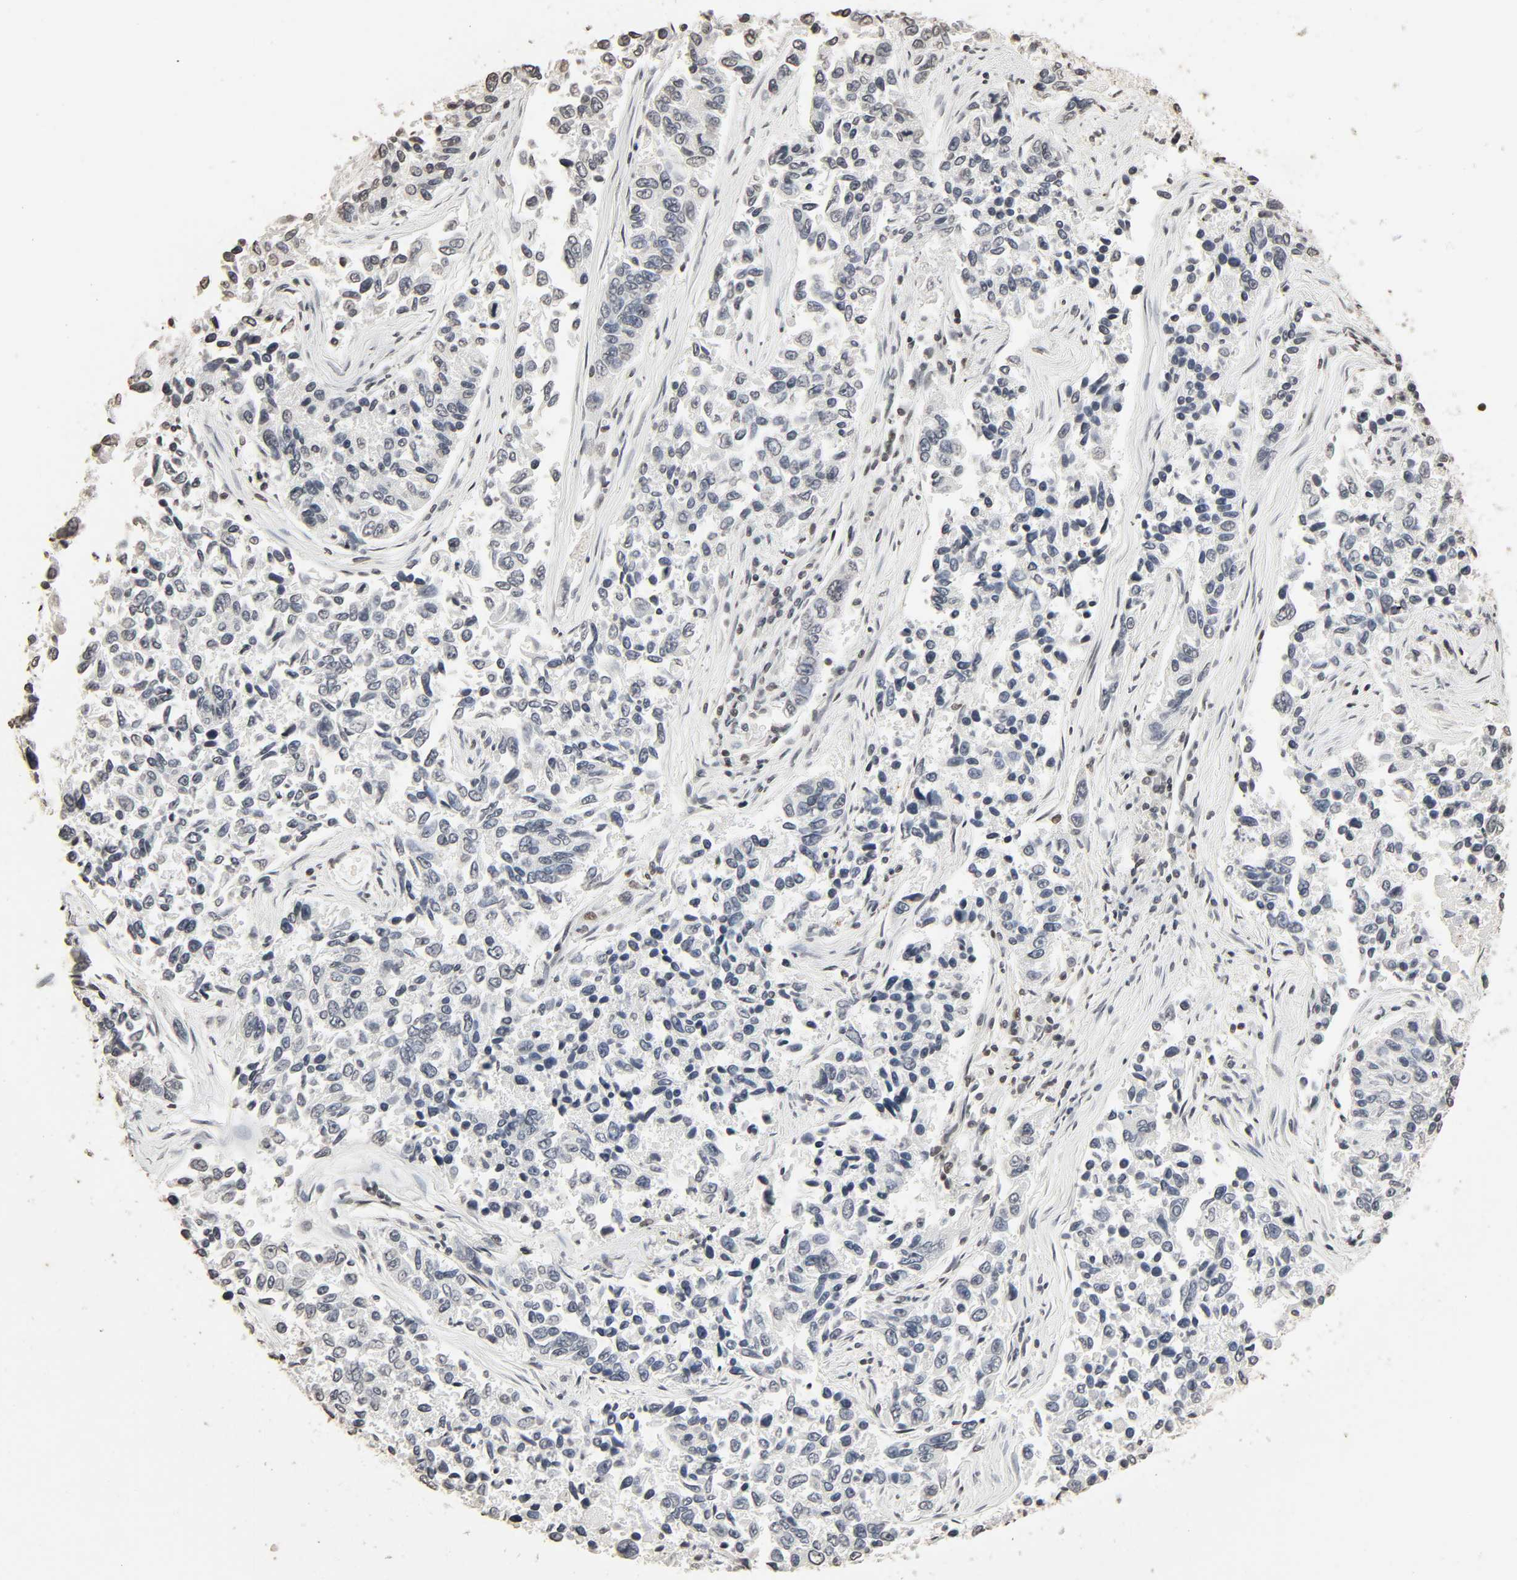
{"staining": {"intensity": "negative", "quantity": "none", "location": "none"}, "tissue": "lung cancer", "cell_type": "Tumor cells", "image_type": "cancer", "snomed": [{"axis": "morphology", "description": "Adenocarcinoma, NOS"}, {"axis": "topography", "description": "Lung"}], "caption": "Tumor cells are negative for protein expression in human lung adenocarcinoma. (DAB IHC, high magnification).", "gene": "STK4", "patient": {"sex": "male", "age": 84}}